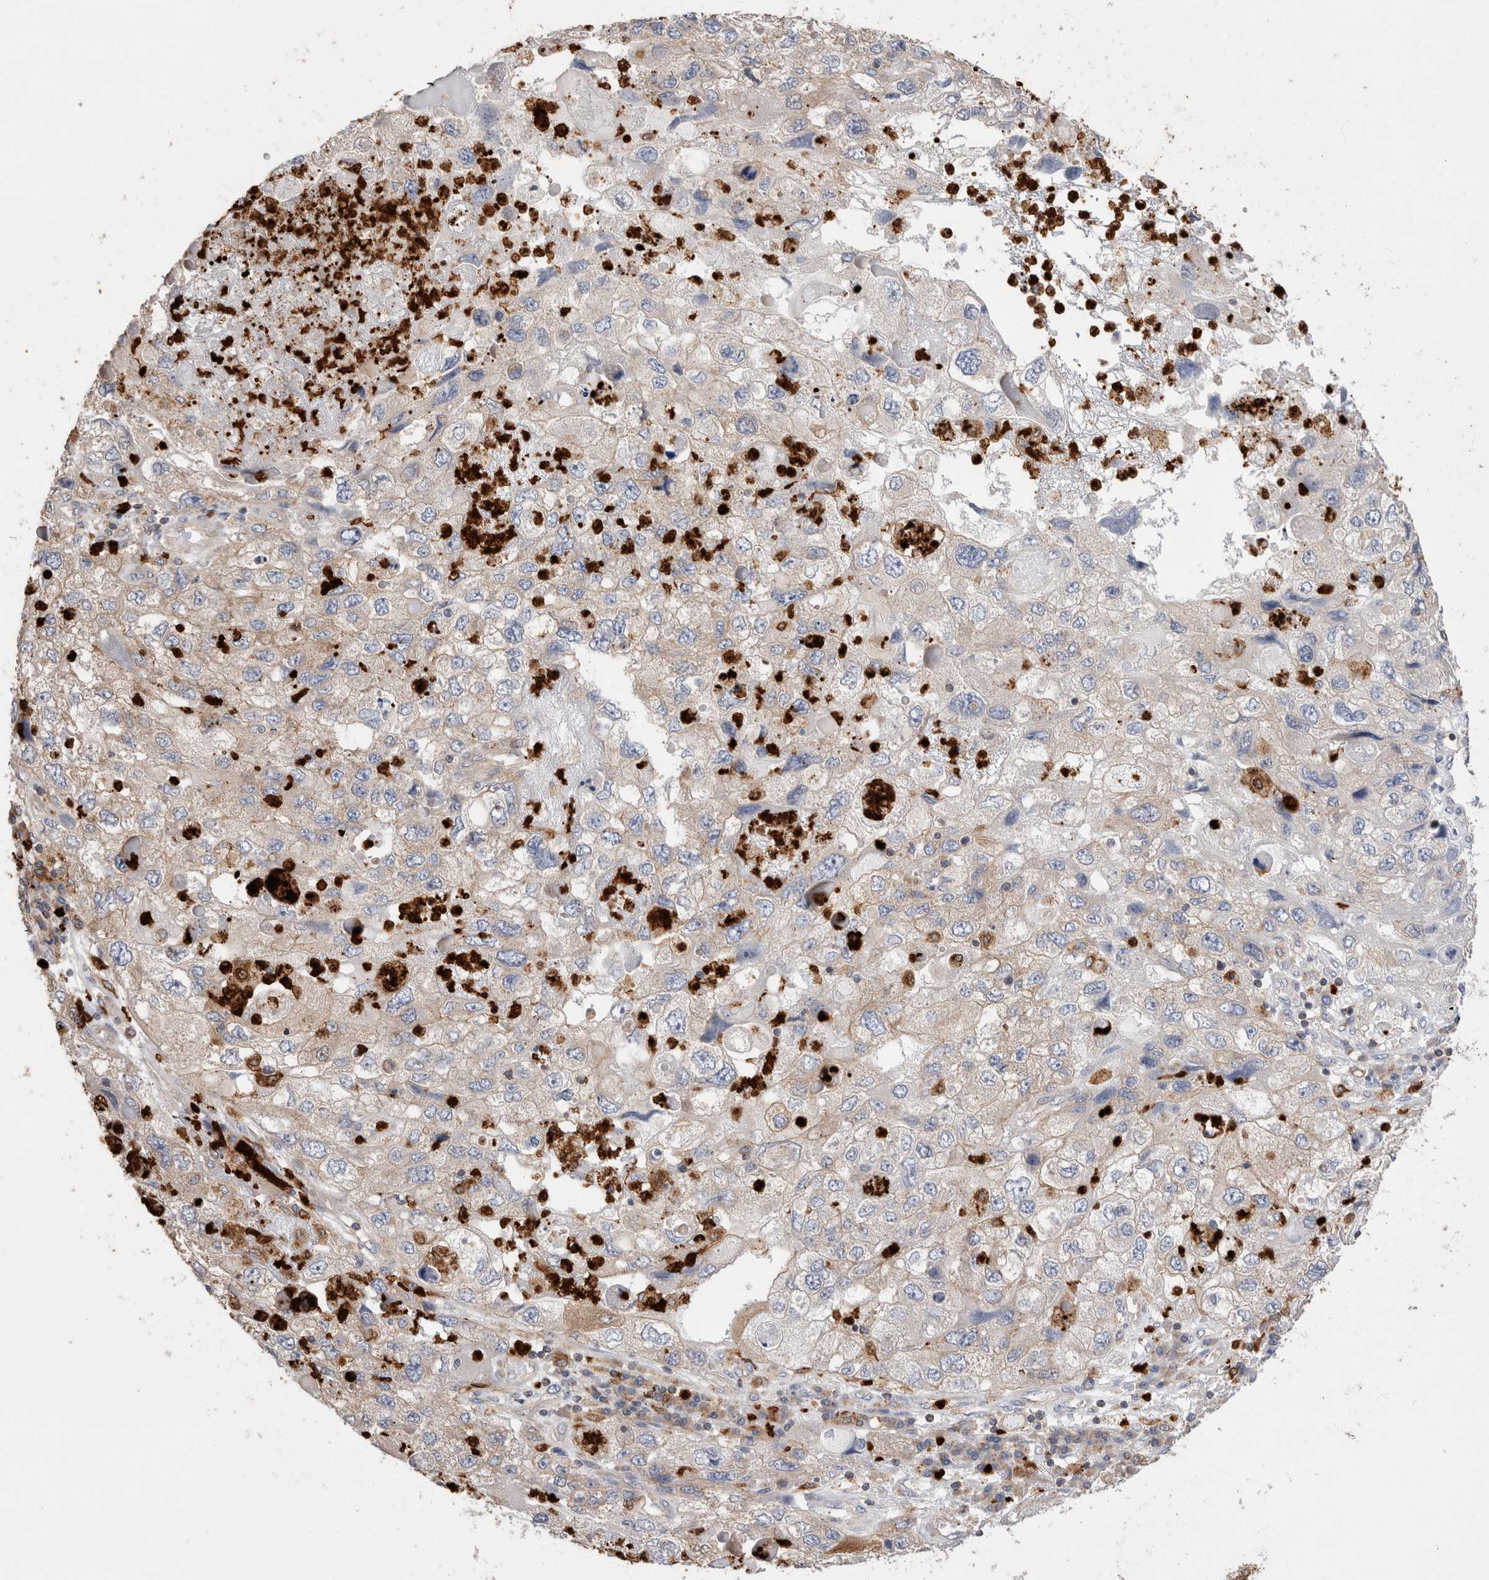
{"staining": {"intensity": "moderate", "quantity": "25%-75%", "location": "cytoplasmic/membranous"}, "tissue": "endometrial cancer", "cell_type": "Tumor cells", "image_type": "cancer", "snomed": [{"axis": "morphology", "description": "Adenocarcinoma, NOS"}, {"axis": "topography", "description": "Endometrium"}], "caption": "Immunohistochemistry (IHC) photomicrograph of endometrial adenocarcinoma stained for a protein (brown), which shows medium levels of moderate cytoplasmic/membranous positivity in about 25%-75% of tumor cells.", "gene": "NXT2", "patient": {"sex": "female", "age": 49}}